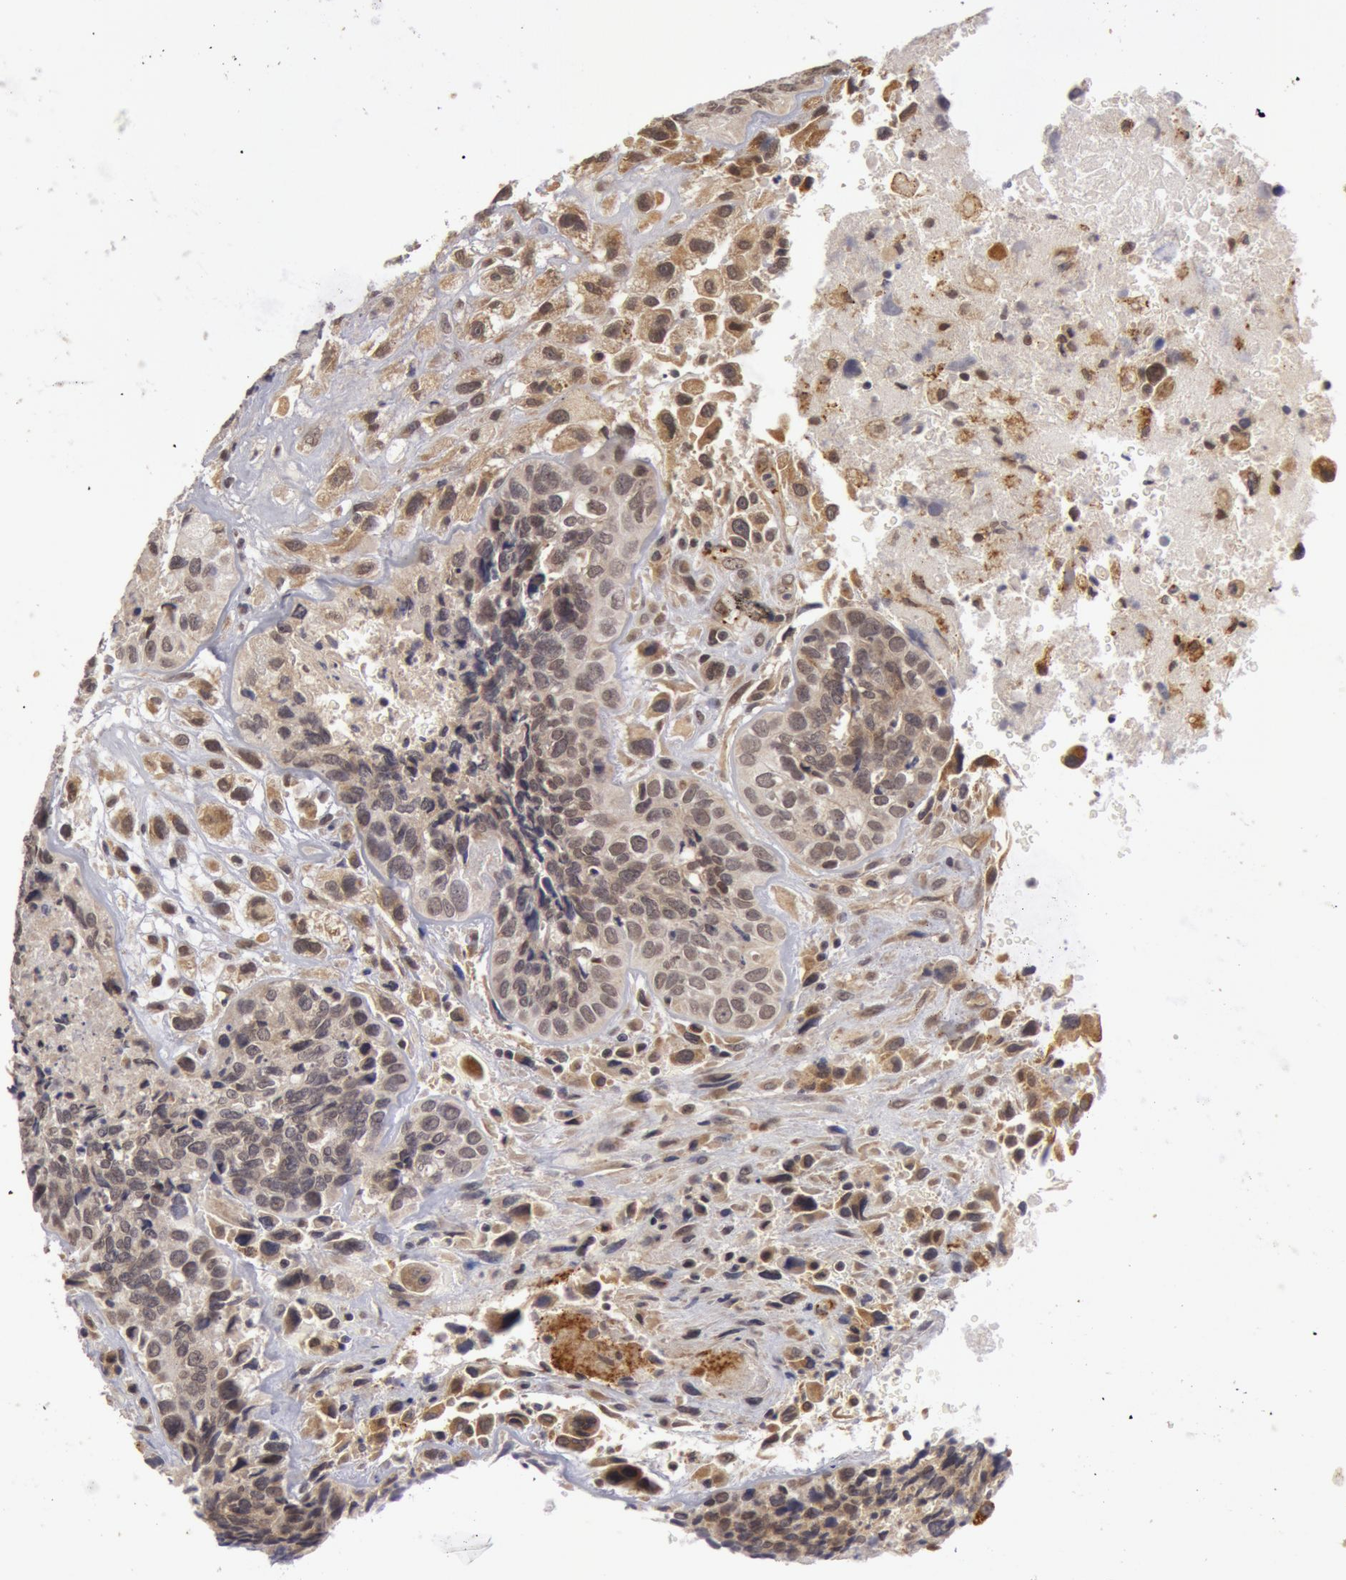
{"staining": {"intensity": "weak", "quantity": "25%-75%", "location": "cytoplasmic/membranous"}, "tissue": "breast cancer", "cell_type": "Tumor cells", "image_type": "cancer", "snomed": [{"axis": "morphology", "description": "Neoplasm, malignant, NOS"}, {"axis": "topography", "description": "Breast"}], "caption": "The micrograph demonstrates immunohistochemical staining of breast cancer (neoplasm (malignant)). There is weak cytoplasmic/membranous positivity is identified in about 25%-75% of tumor cells.", "gene": "SYTL4", "patient": {"sex": "female", "age": 50}}